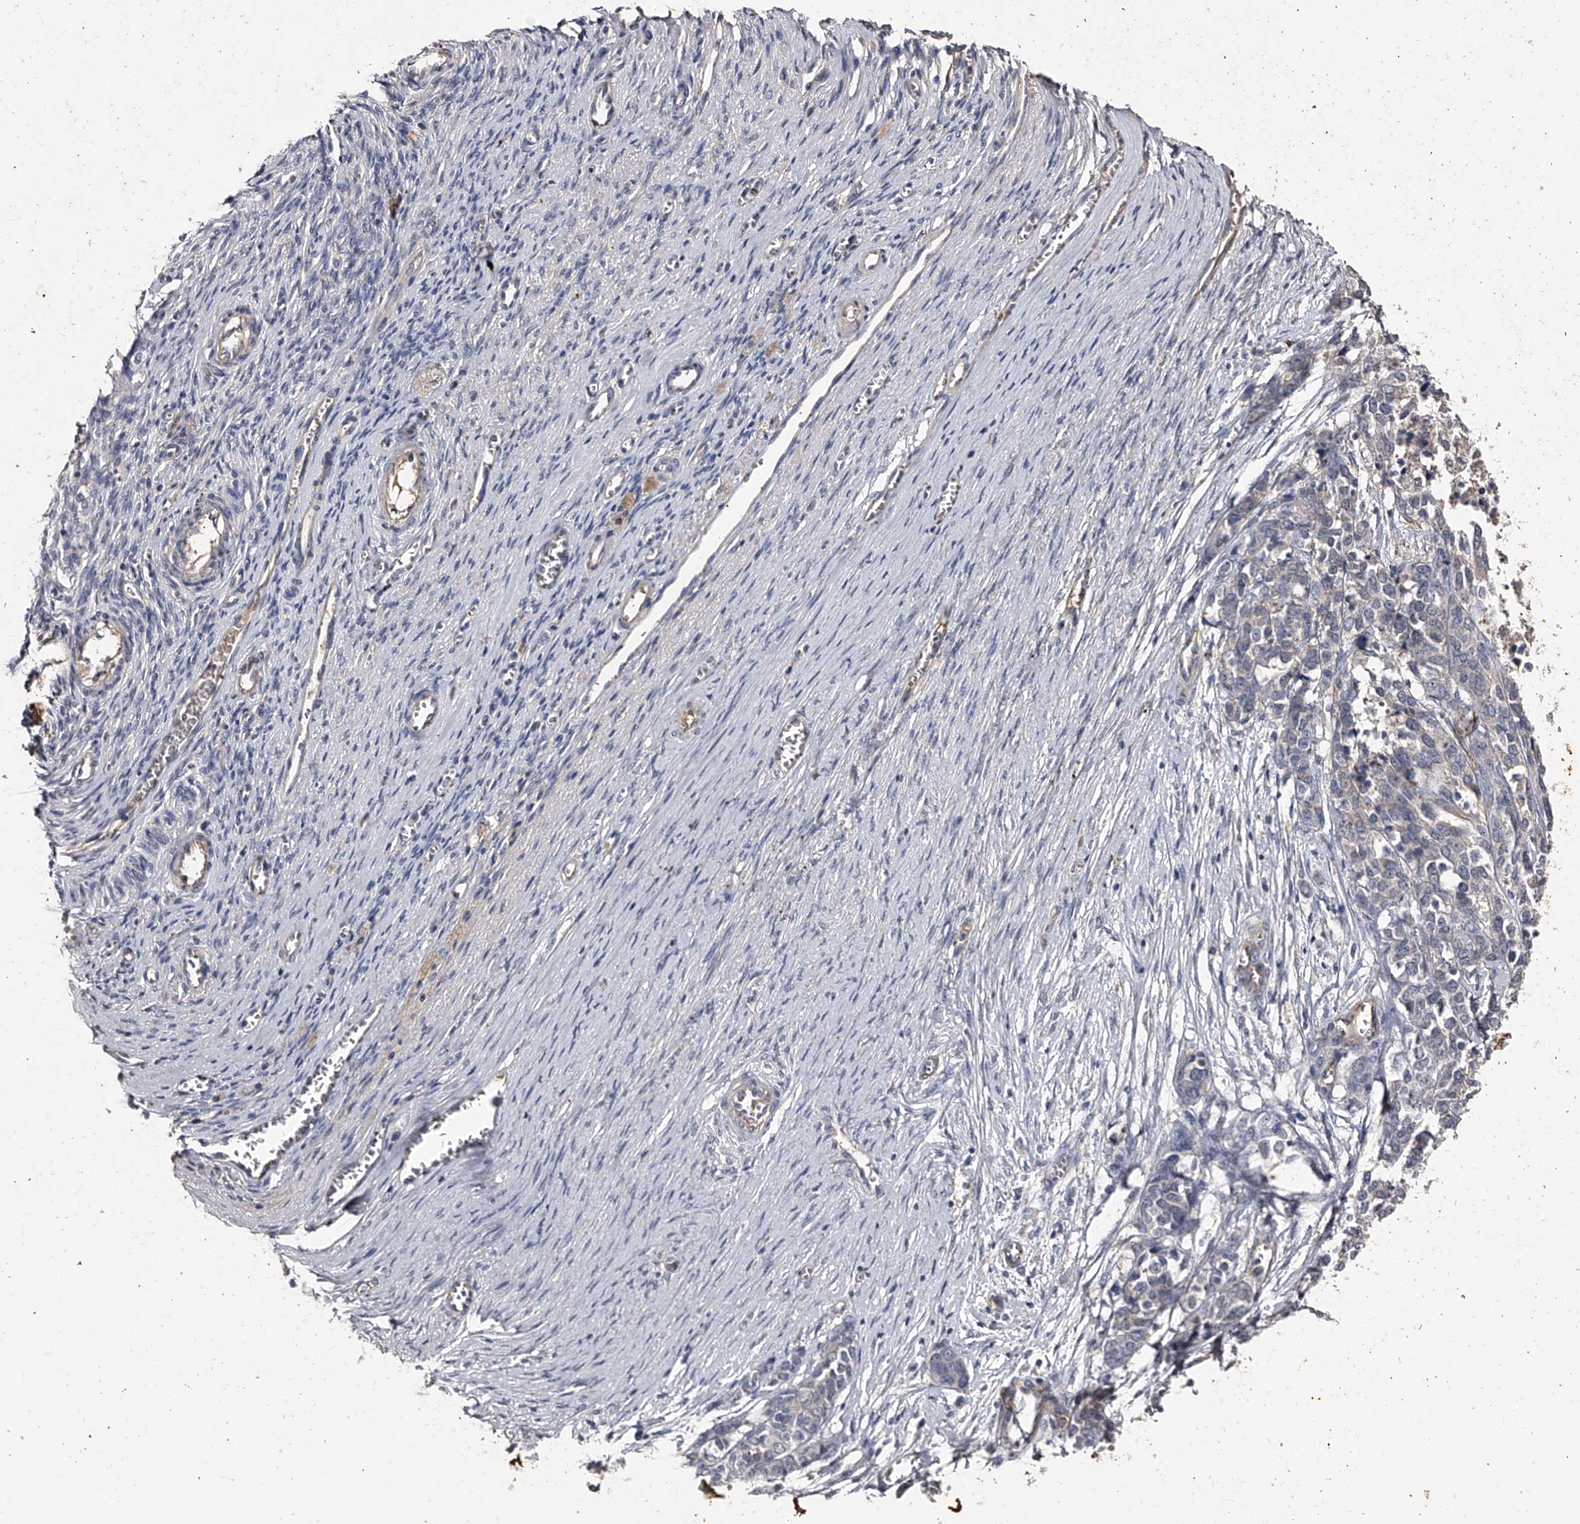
{"staining": {"intensity": "negative", "quantity": "none", "location": "none"}, "tissue": "ovarian cancer", "cell_type": "Tumor cells", "image_type": "cancer", "snomed": [{"axis": "morphology", "description": "Cystadenocarcinoma, serous, NOS"}, {"axis": "topography", "description": "Ovary"}], "caption": "Human ovarian serous cystadenocarcinoma stained for a protein using immunohistochemistry shows no staining in tumor cells.", "gene": "MDN1", "patient": {"sex": "female", "age": 44}}